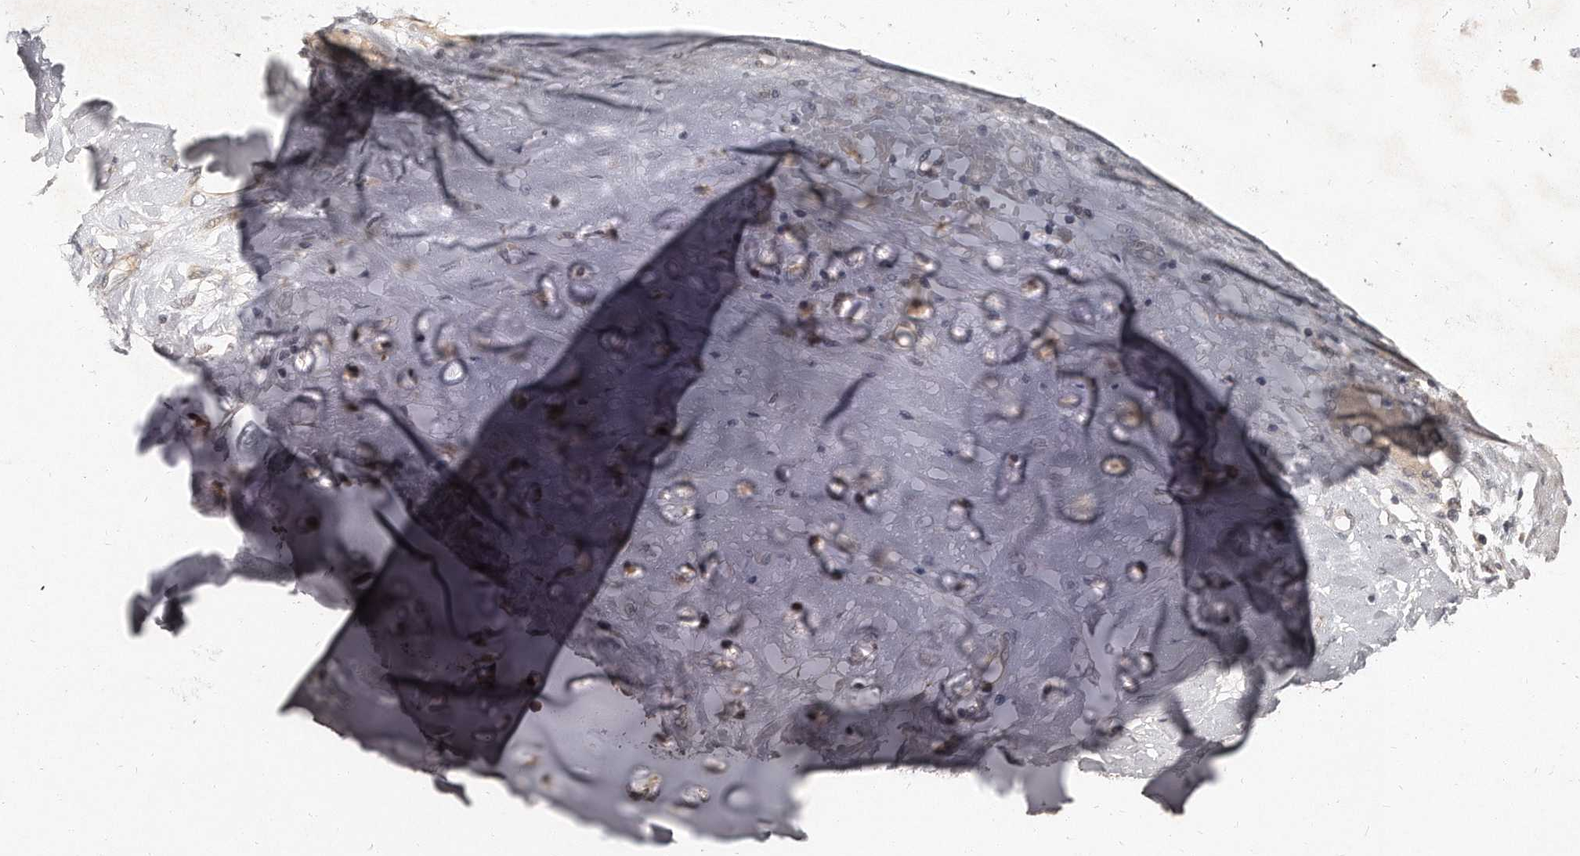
{"staining": {"intensity": "weak", "quantity": "<25%", "location": "cytoplasmic/membranous"}, "tissue": "adipose tissue", "cell_type": "Adipocytes", "image_type": "normal", "snomed": [{"axis": "morphology", "description": "Normal tissue, NOS"}, {"axis": "morphology", "description": "Basal cell carcinoma"}, {"axis": "topography", "description": "Cartilage tissue"}, {"axis": "topography", "description": "Nasopharynx"}, {"axis": "topography", "description": "Oral tissue"}], "caption": "Immunohistochemistry (IHC) photomicrograph of benign adipose tissue: human adipose tissue stained with DAB shows no significant protein positivity in adipocytes.", "gene": "GRB10", "patient": {"sex": "female", "age": 77}}